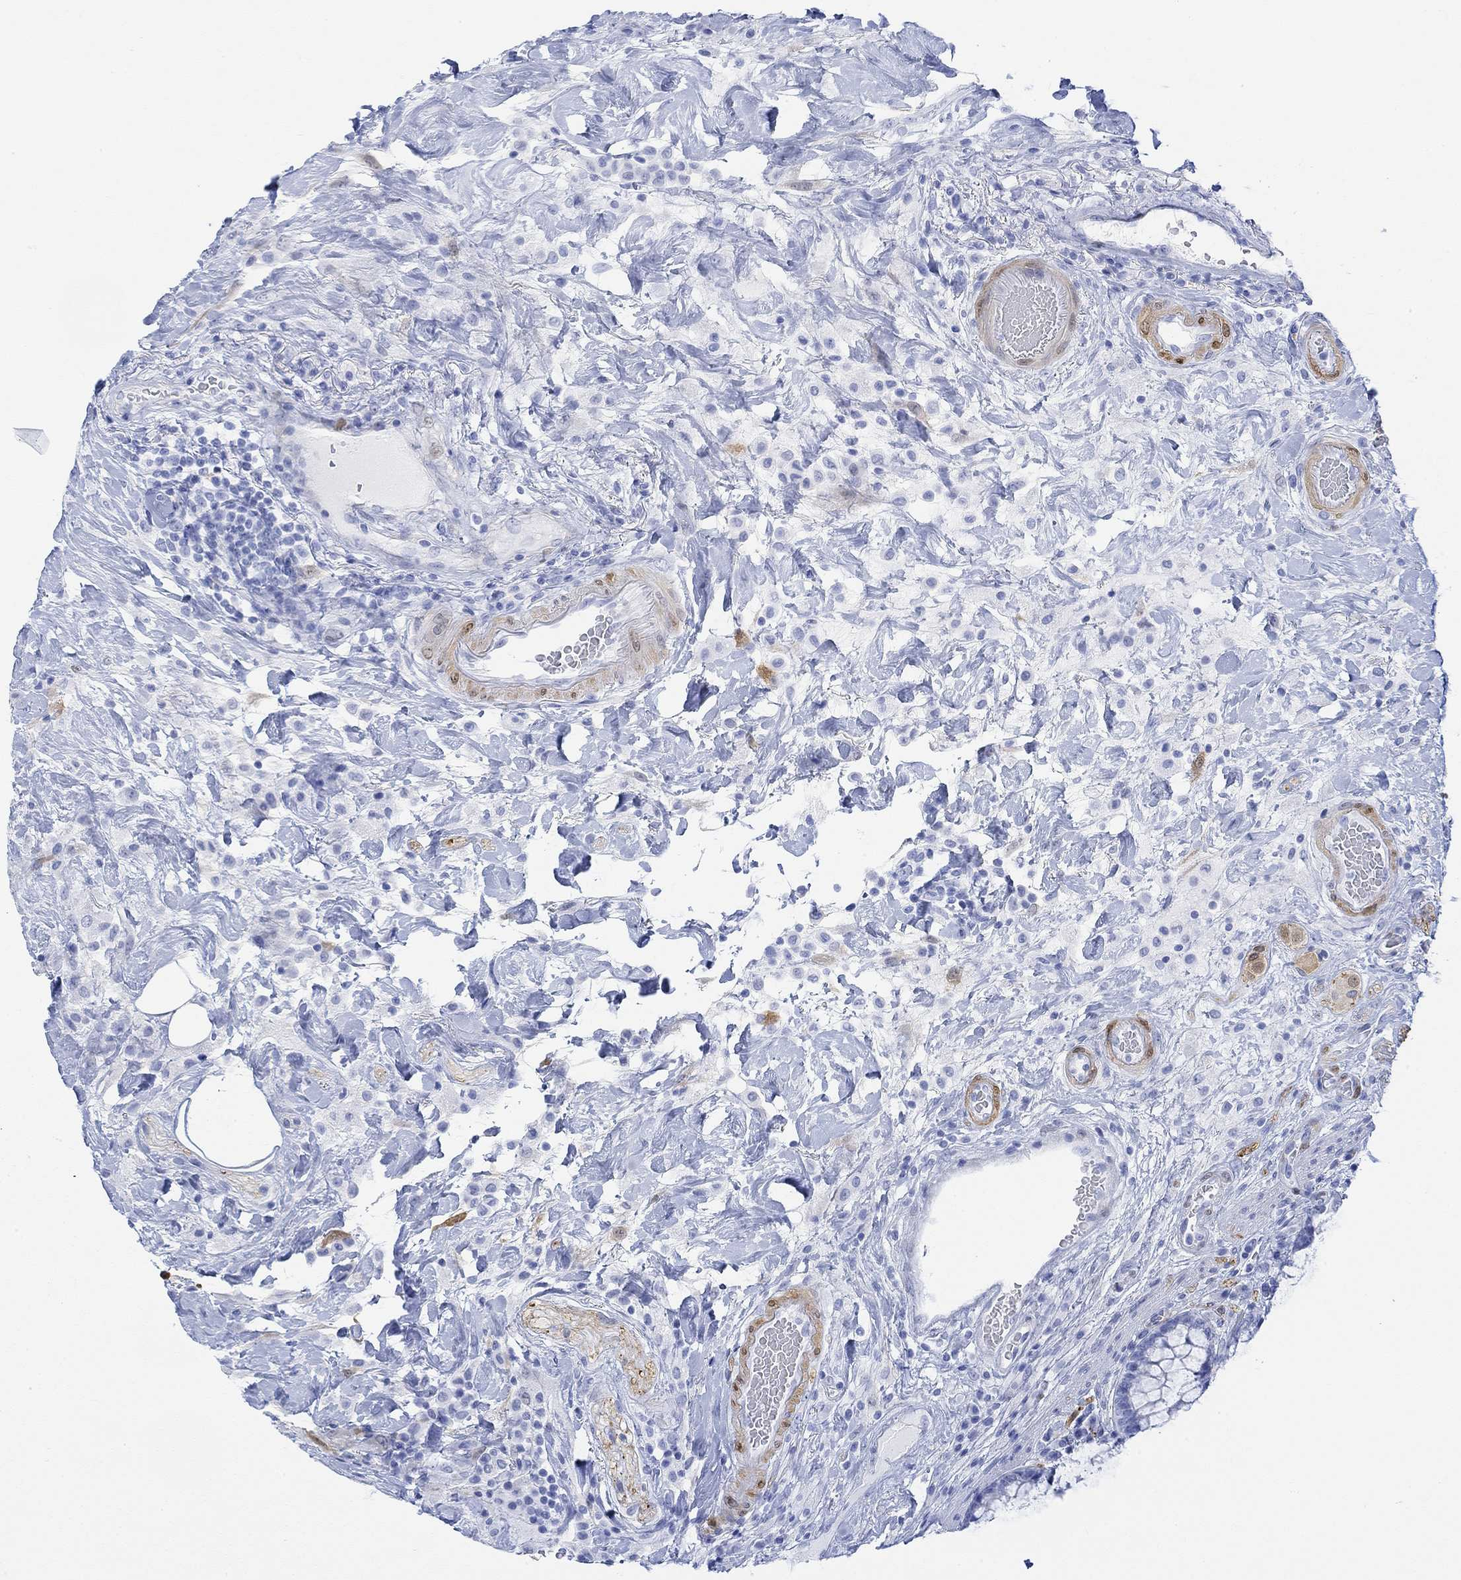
{"staining": {"intensity": "negative", "quantity": "none", "location": "none"}, "tissue": "colorectal cancer", "cell_type": "Tumor cells", "image_type": "cancer", "snomed": [{"axis": "morphology", "description": "Adenocarcinoma, NOS"}, {"axis": "topography", "description": "Colon"}], "caption": "Photomicrograph shows no protein expression in tumor cells of colorectal adenocarcinoma tissue. Nuclei are stained in blue.", "gene": "TPPP3", "patient": {"sex": "female", "age": 69}}